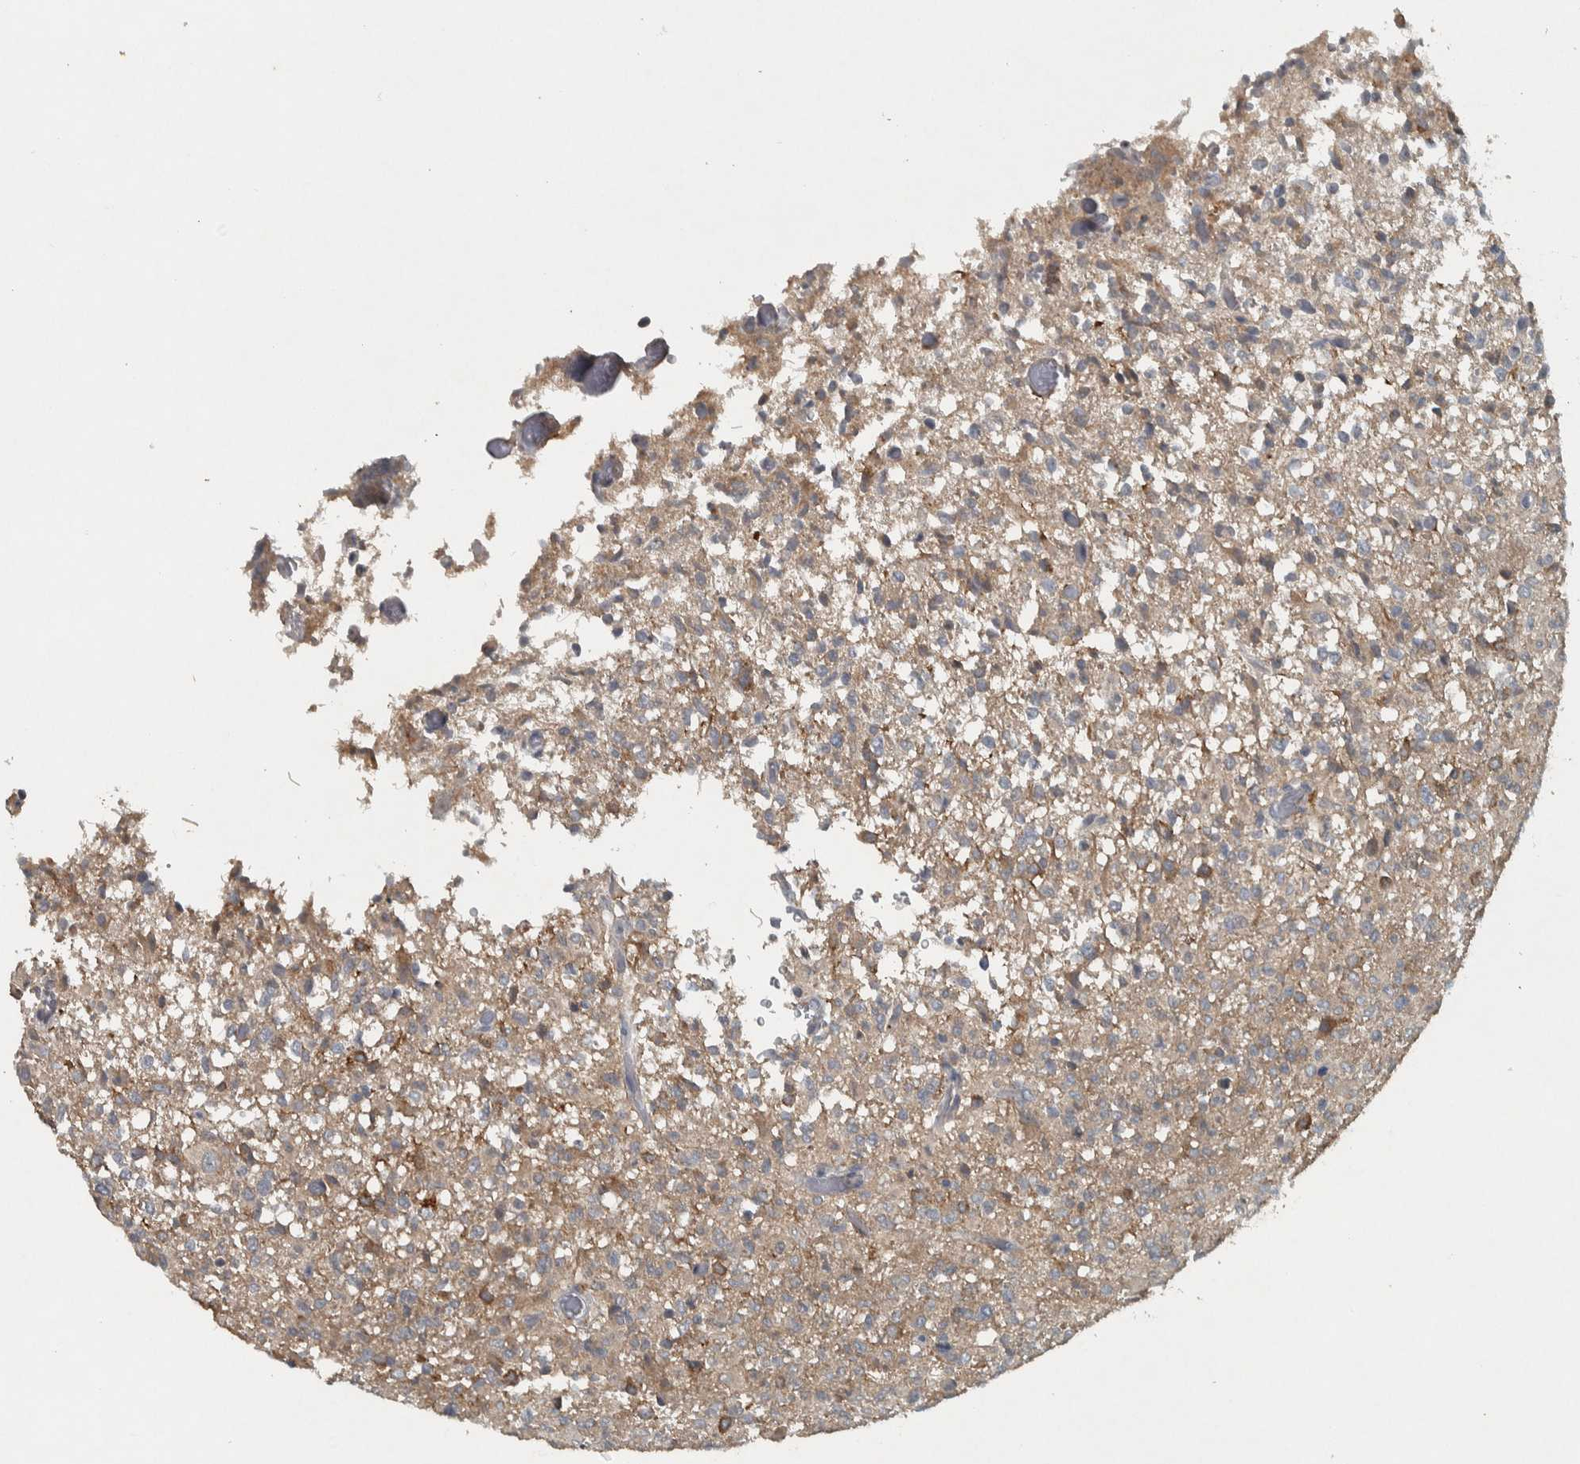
{"staining": {"intensity": "moderate", "quantity": "25%-75%", "location": "cytoplasmic/membranous"}, "tissue": "glioma", "cell_type": "Tumor cells", "image_type": "cancer", "snomed": [{"axis": "morphology", "description": "Glioma, malignant, High grade"}, {"axis": "topography", "description": "Brain"}], "caption": "Malignant high-grade glioma was stained to show a protein in brown. There is medium levels of moderate cytoplasmic/membranous positivity in approximately 25%-75% of tumor cells. Using DAB (brown) and hematoxylin (blue) stains, captured at high magnification using brightfield microscopy.", "gene": "CLCN2", "patient": {"sex": "female", "age": 57}}